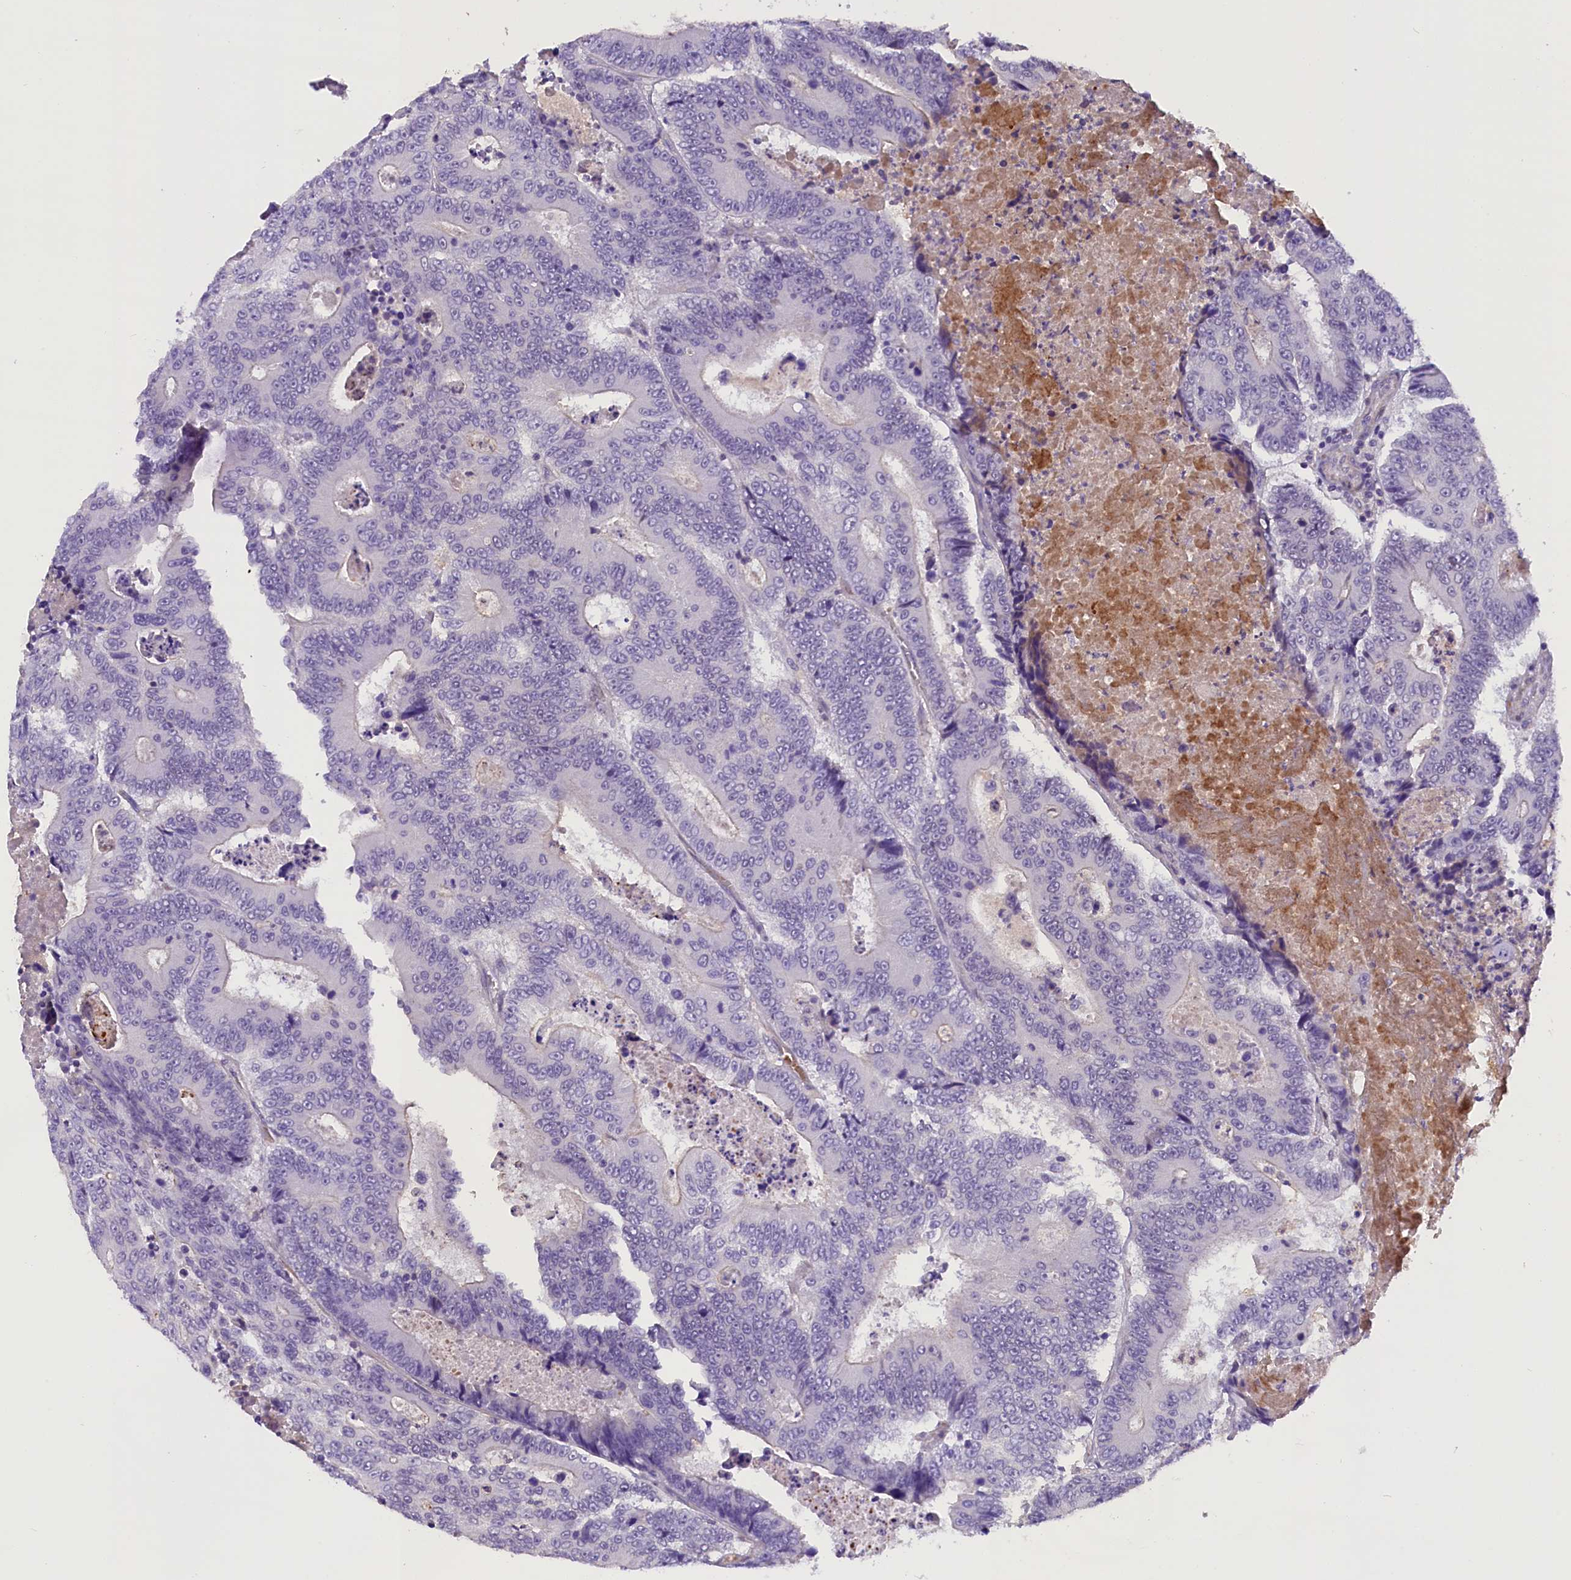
{"staining": {"intensity": "negative", "quantity": "none", "location": "none"}, "tissue": "colorectal cancer", "cell_type": "Tumor cells", "image_type": "cancer", "snomed": [{"axis": "morphology", "description": "Adenocarcinoma, NOS"}, {"axis": "topography", "description": "Colon"}], "caption": "IHC photomicrograph of adenocarcinoma (colorectal) stained for a protein (brown), which displays no positivity in tumor cells.", "gene": "MEX3B", "patient": {"sex": "male", "age": 83}}